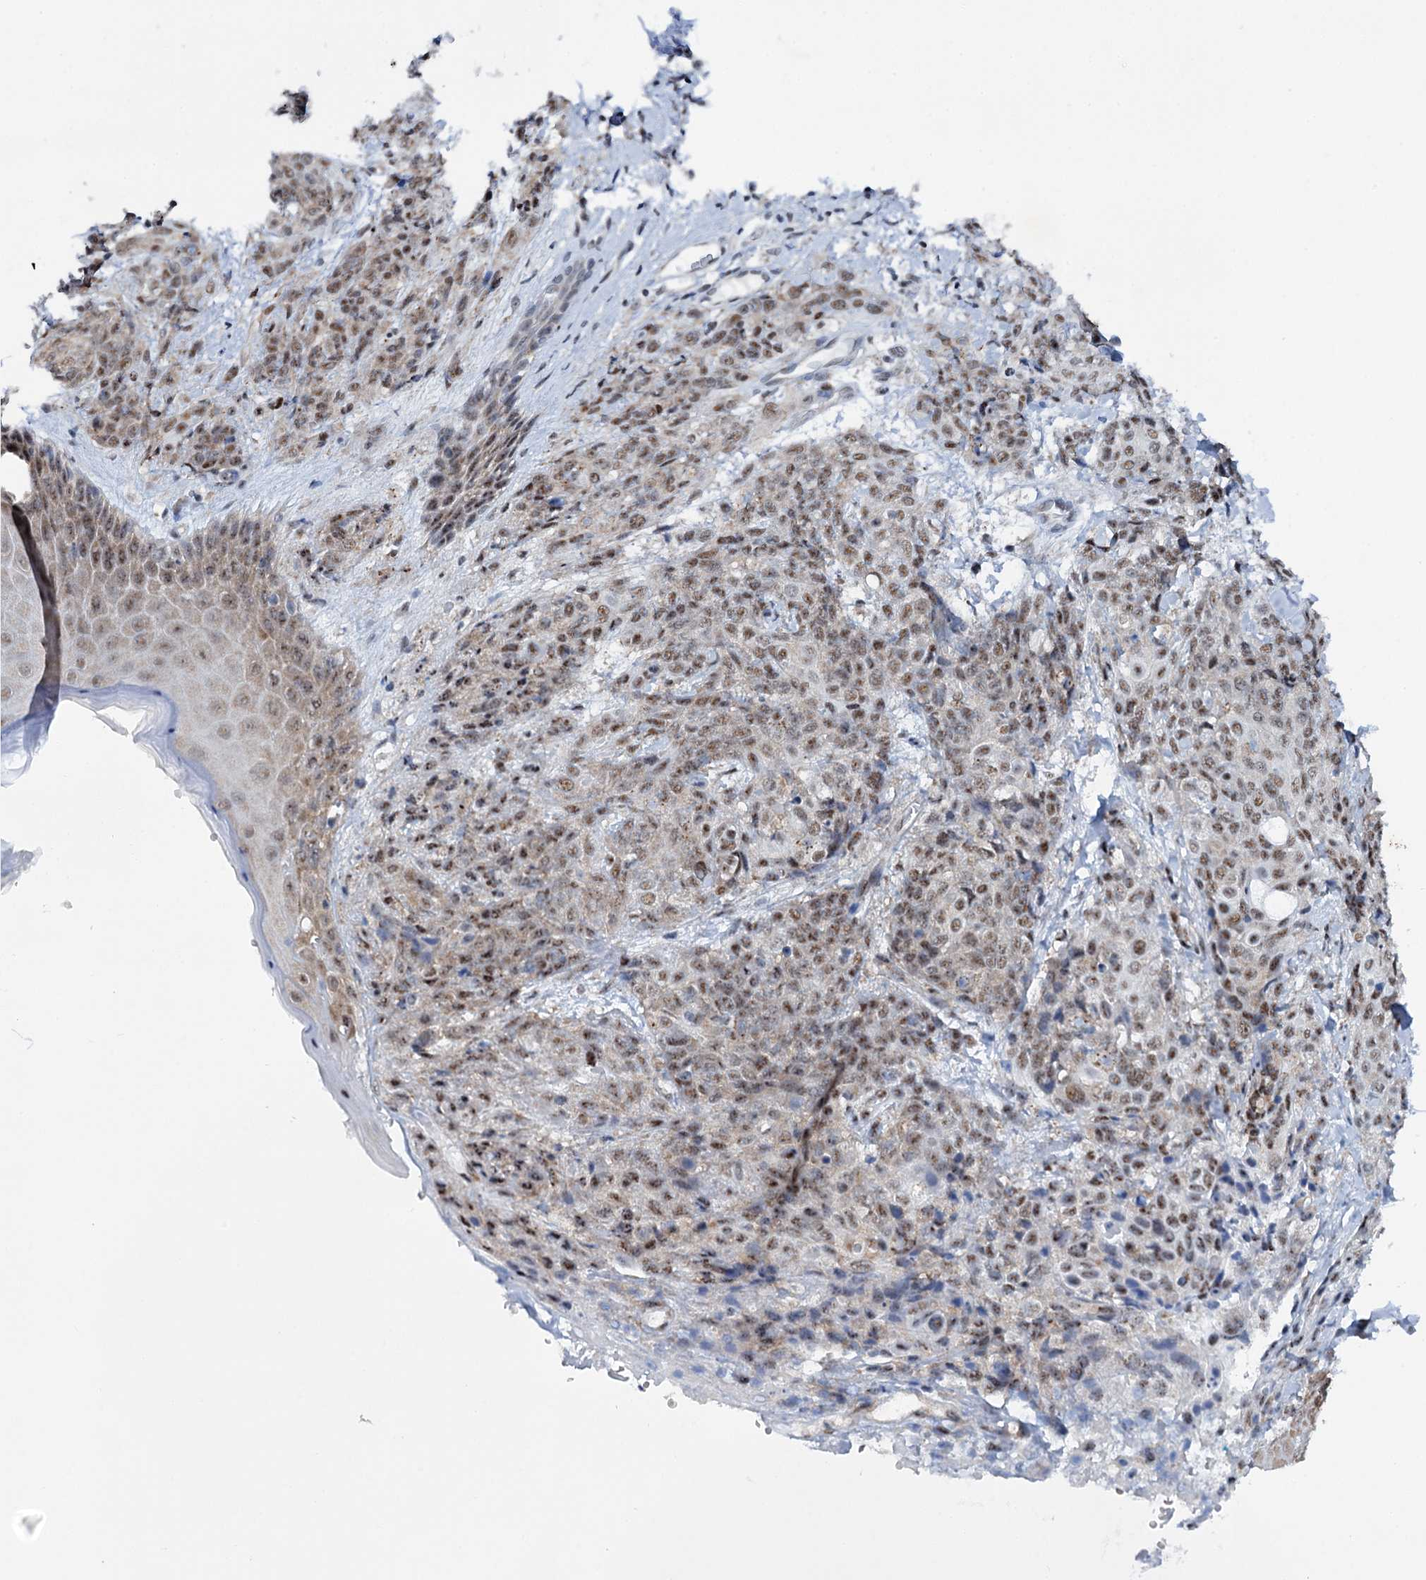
{"staining": {"intensity": "moderate", "quantity": ">75%", "location": "nuclear"}, "tissue": "skin cancer", "cell_type": "Tumor cells", "image_type": "cancer", "snomed": [{"axis": "morphology", "description": "Squamous cell carcinoma, NOS"}, {"axis": "topography", "description": "Skin"}, {"axis": "topography", "description": "Vulva"}], "caption": "There is medium levels of moderate nuclear staining in tumor cells of skin squamous cell carcinoma, as demonstrated by immunohistochemical staining (brown color).", "gene": "SREK1", "patient": {"sex": "female", "age": 85}}